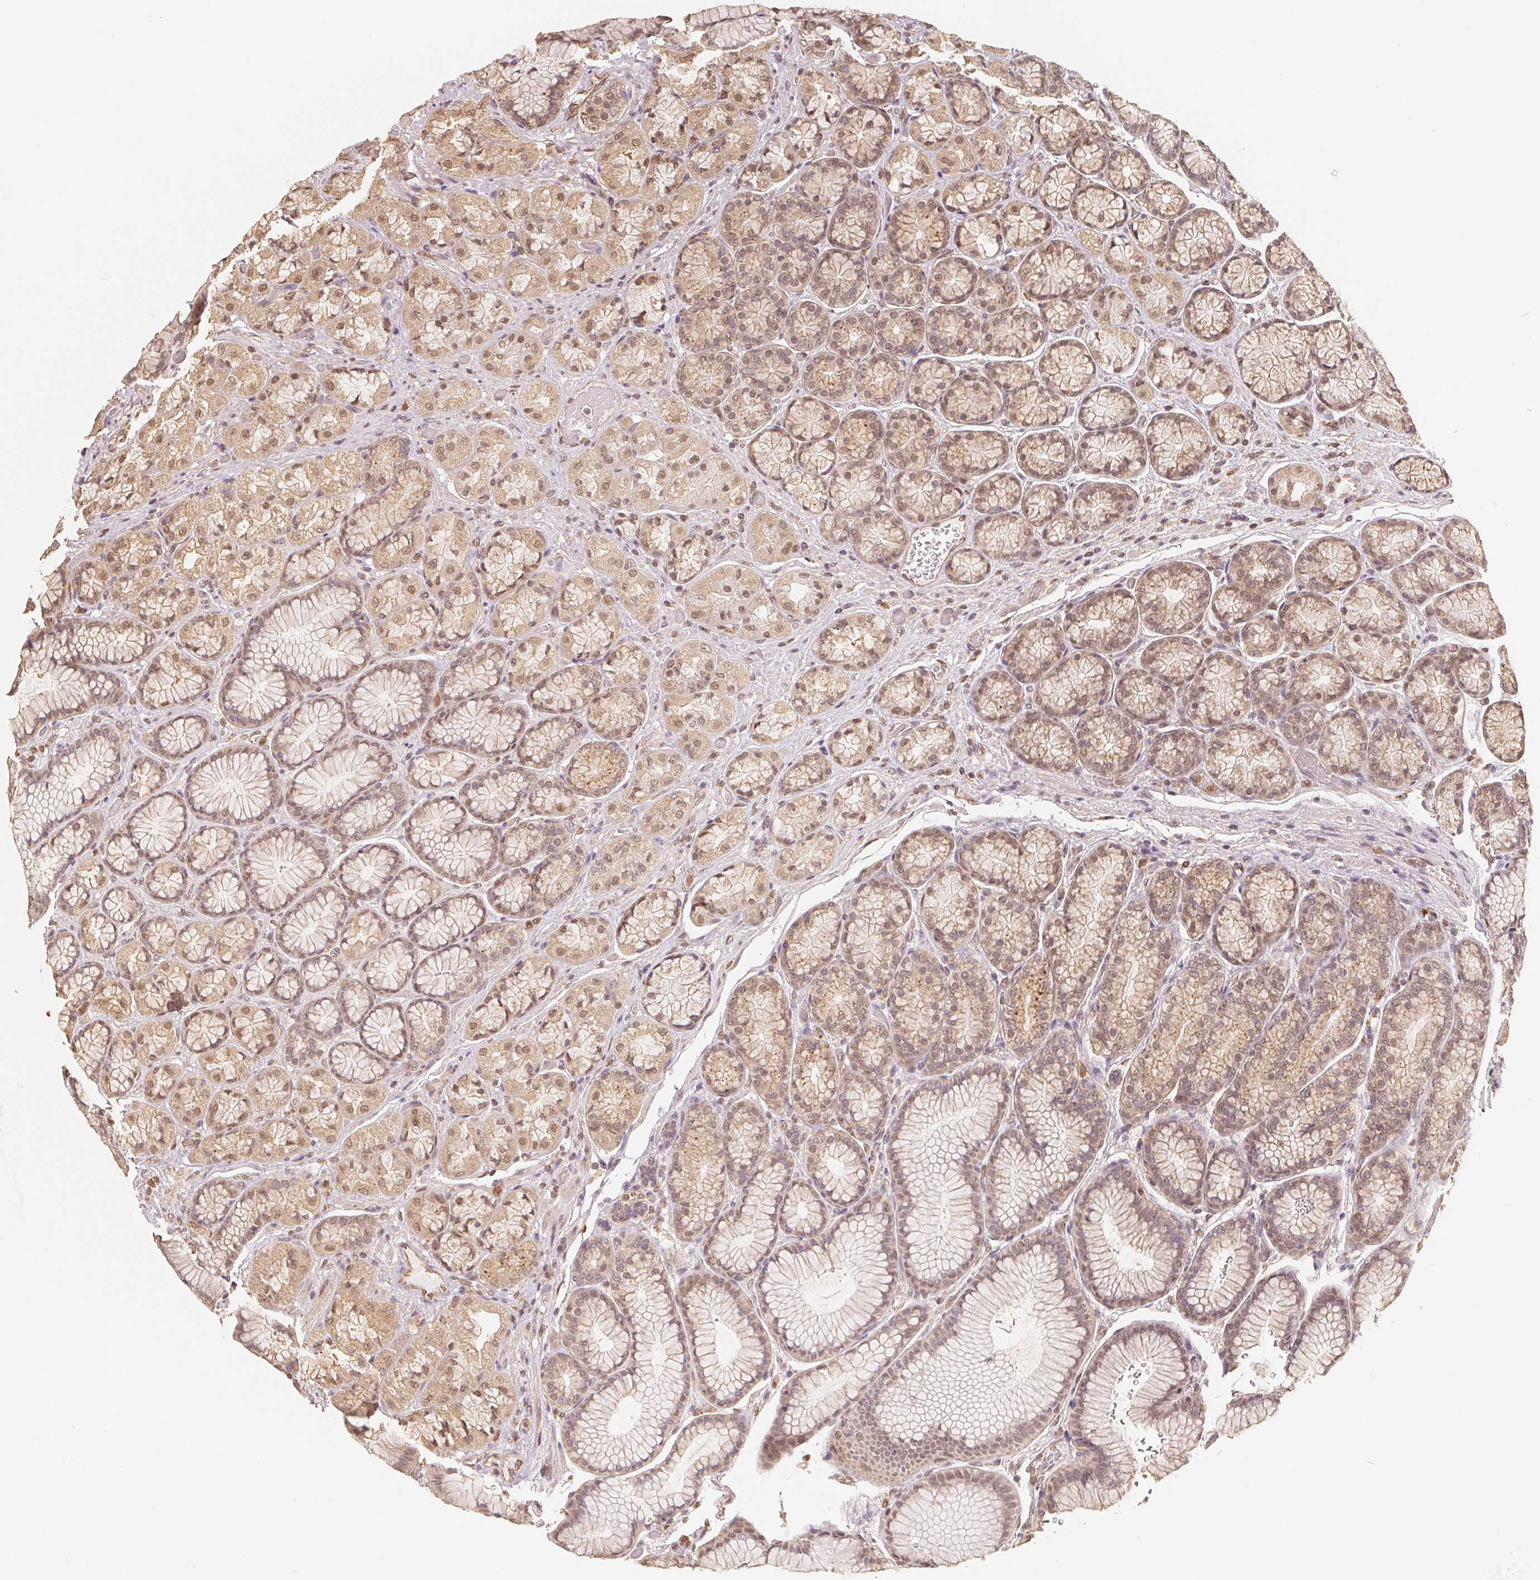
{"staining": {"intensity": "moderate", "quantity": ">75%", "location": "cytoplasmic/membranous,nuclear"}, "tissue": "stomach", "cell_type": "Glandular cells", "image_type": "normal", "snomed": [{"axis": "morphology", "description": "Normal tissue, NOS"}, {"axis": "morphology", "description": "Adenocarcinoma, NOS"}, {"axis": "morphology", "description": "Adenocarcinoma, High grade"}, {"axis": "topography", "description": "Stomach, upper"}, {"axis": "topography", "description": "Stomach"}], "caption": "Immunohistochemistry (IHC) photomicrograph of normal stomach: stomach stained using immunohistochemistry (IHC) shows medium levels of moderate protein expression localized specifically in the cytoplasmic/membranous,nuclear of glandular cells, appearing as a cytoplasmic/membranous,nuclear brown color.", "gene": "GUSB", "patient": {"sex": "female", "age": 65}}